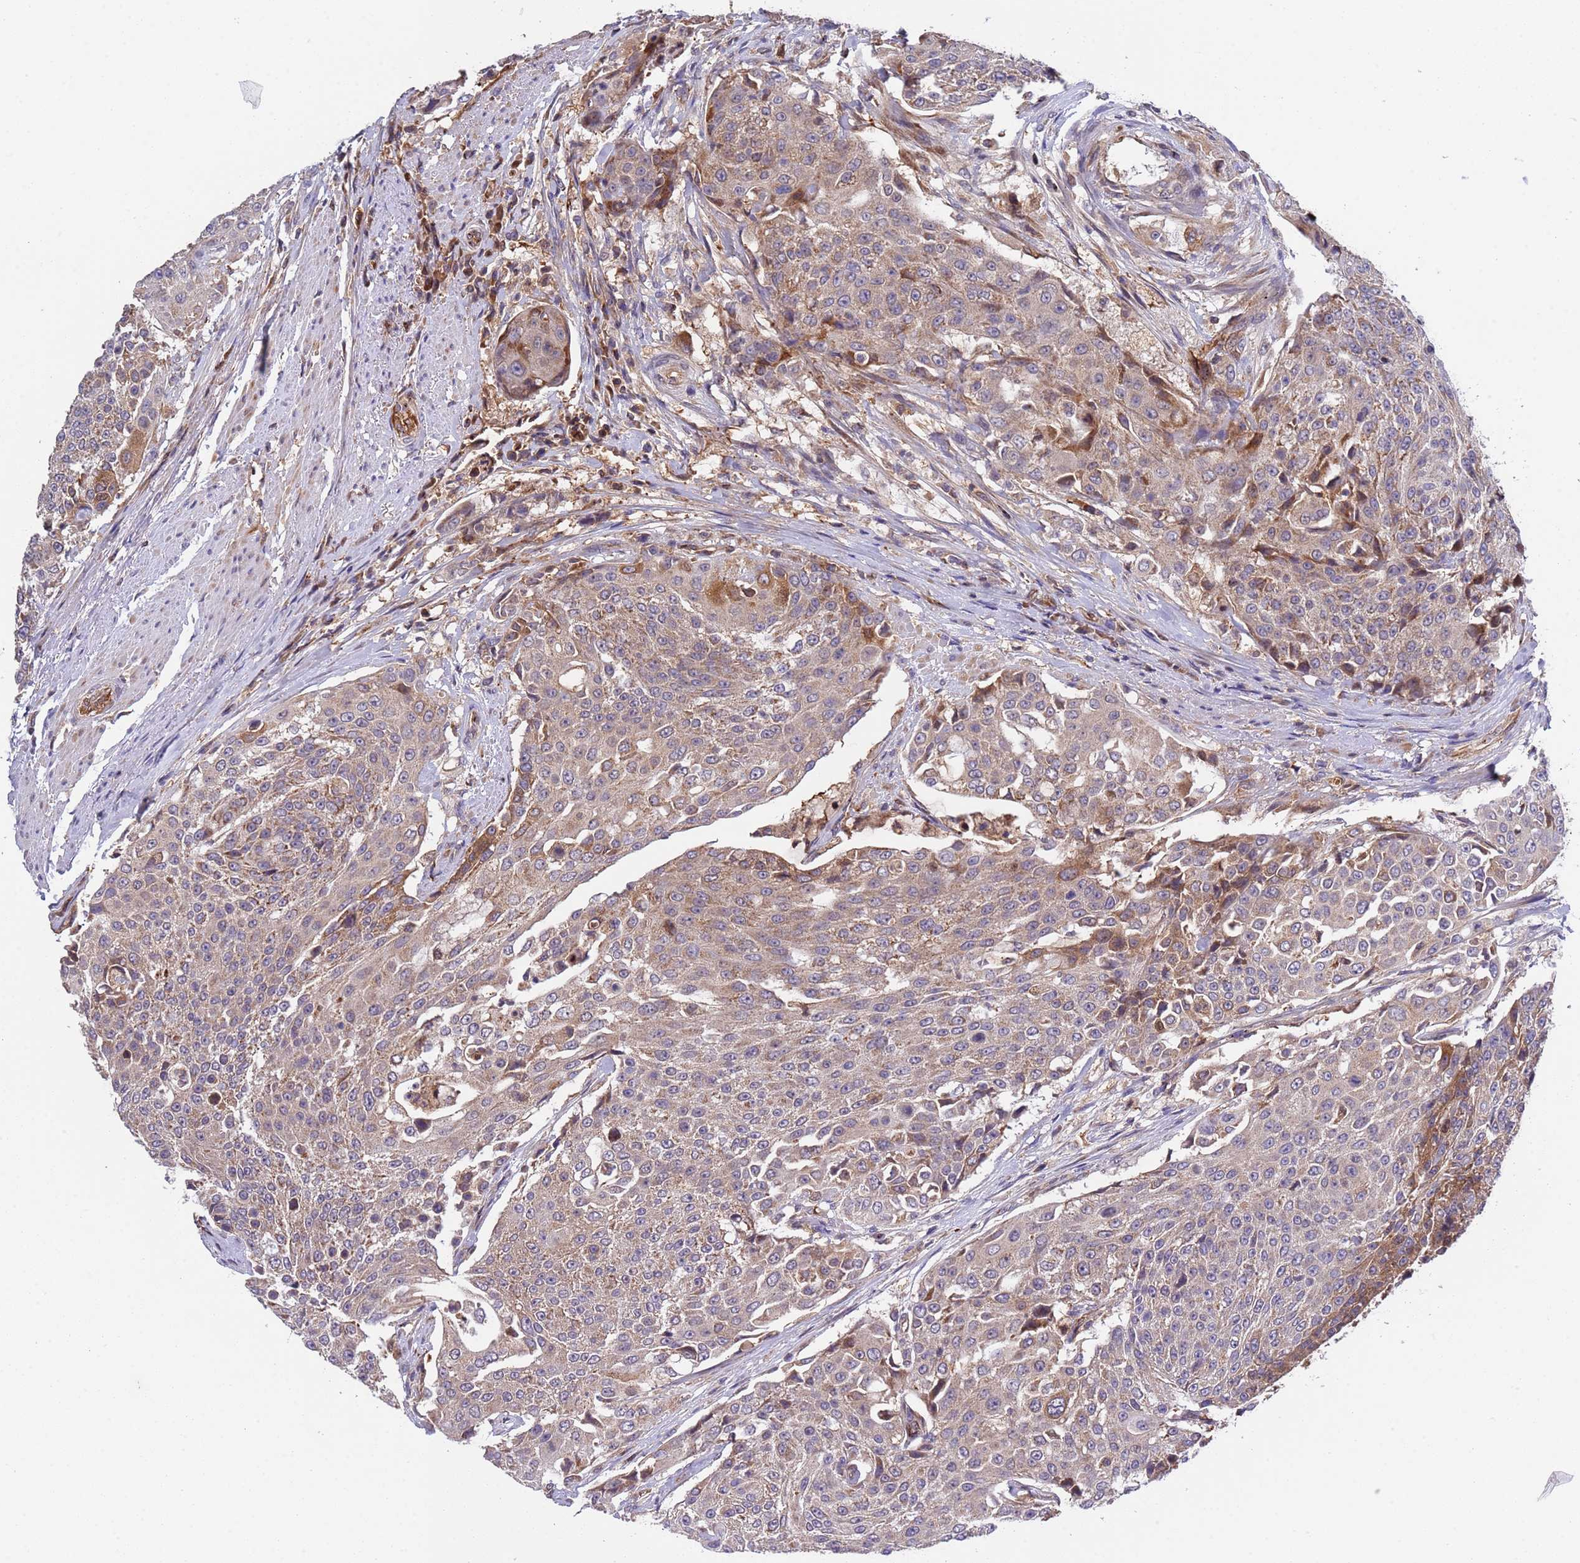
{"staining": {"intensity": "moderate", "quantity": "25%-75%", "location": "cytoplasmic/membranous"}, "tissue": "urothelial cancer", "cell_type": "Tumor cells", "image_type": "cancer", "snomed": [{"axis": "morphology", "description": "Urothelial carcinoma, High grade"}, {"axis": "topography", "description": "Urinary bladder"}], "caption": "High-magnification brightfield microscopy of urothelial carcinoma (high-grade) stained with DAB (brown) and counterstained with hematoxylin (blue). tumor cells exhibit moderate cytoplasmic/membranous staining is present in about25%-75% of cells.", "gene": "PARP16", "patient": {"sex": "female", "age": 63}}